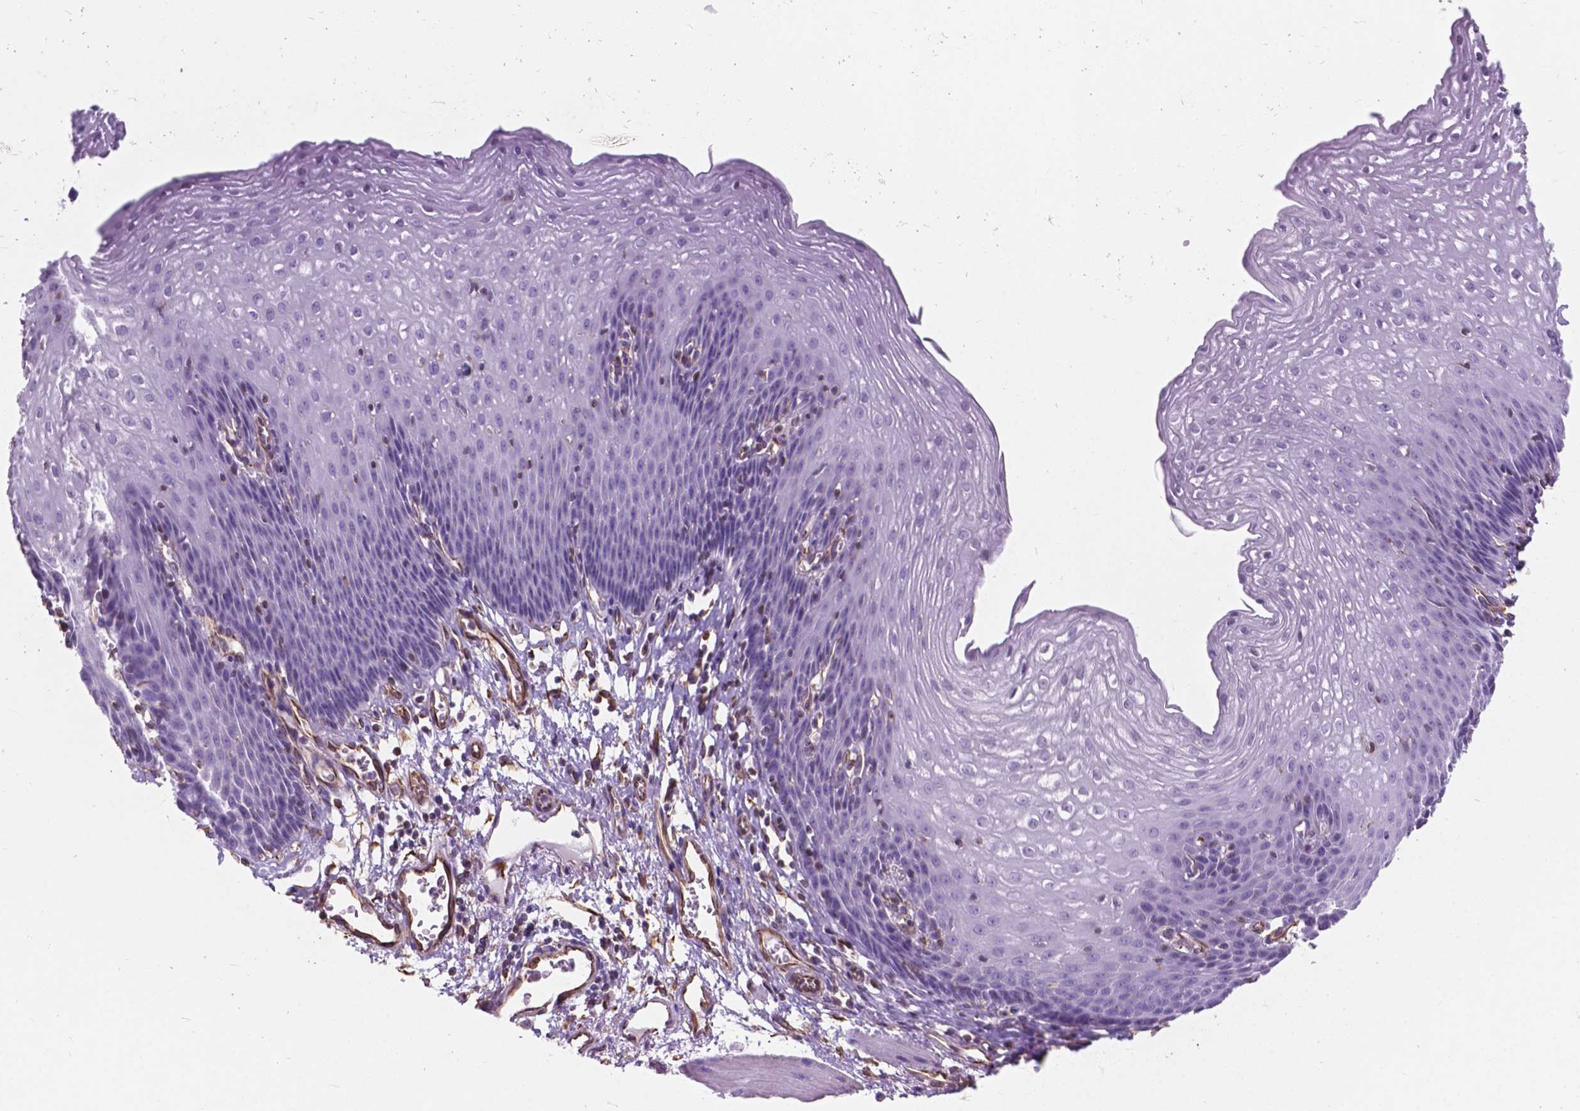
{"staining": {"intensity": "negative", "quantity": "none", "location": "none"}, "tissue": "esophagus", "cell_type": "Squamous epithelial cells", "image_type": "normal", "snomed": [{"axis": "morphology", "description": "Normal tissue, NOS"}, {"axis": "topography", "description": "Esophagus"}], "caption": "DAB immunohistochemical staining of unremarkable human esophagus shows no significant expression in squamous epithelial cells. (DAB IHC, high magnification).", "gene": "AMOT", "patient": {"sex": "female", "age": 64}}